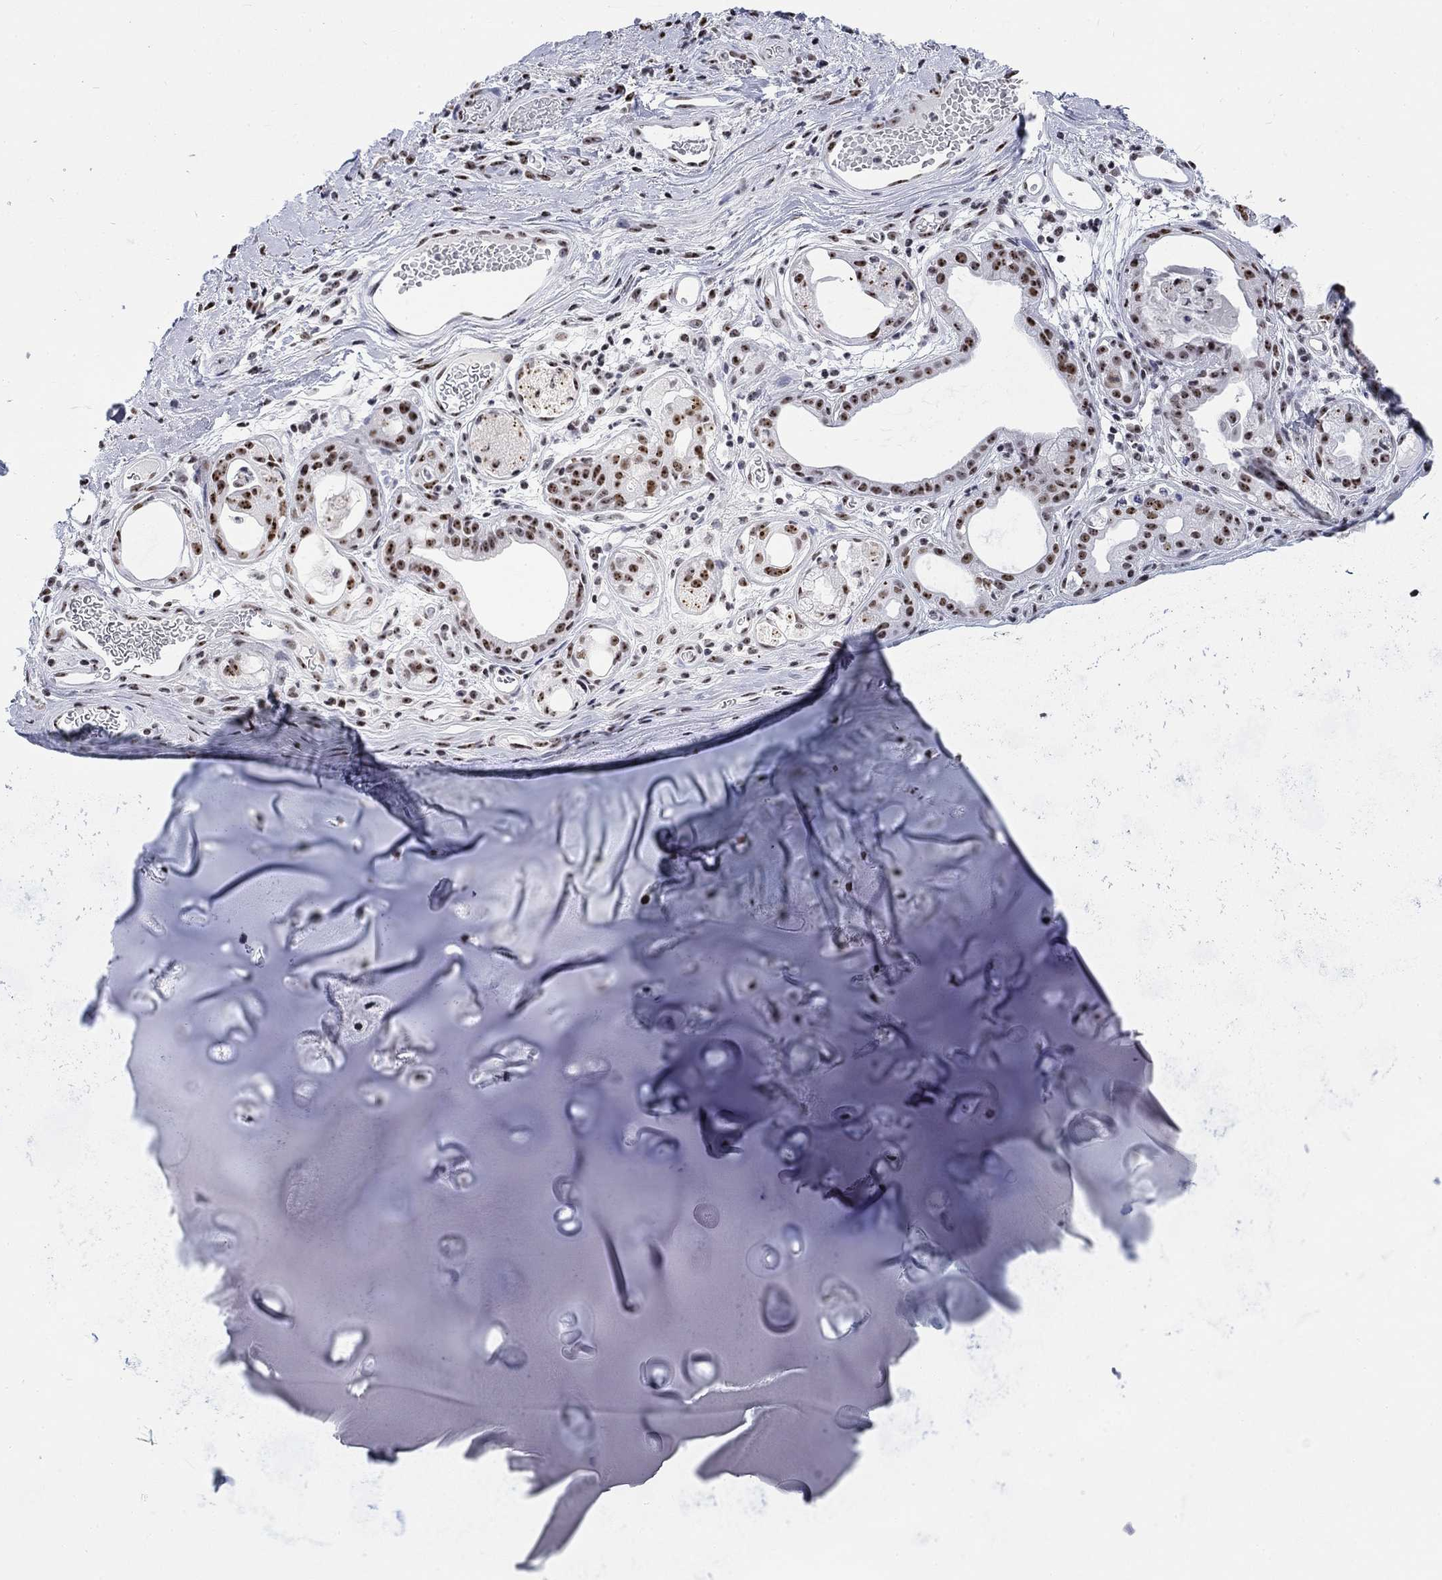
{"staining": {"intensity": "negative", "quantity": "none", "location": "none"}, "tissue": "soft tissue", "cell_type": "Chondrocytes", "image_type": "normal", "snomed": [{"axis": "morphology", "description": "Normal tissue, NOS"}, {"axis": "topography", "description": "Cartilage tissue"}], "caption": "Unremarkable soft tissue was stained to show a protein in brown. There is no significant expression in chondrocytes.", "gene": "CSRNP3", "patient": {"sex": "male", "age": 81}}